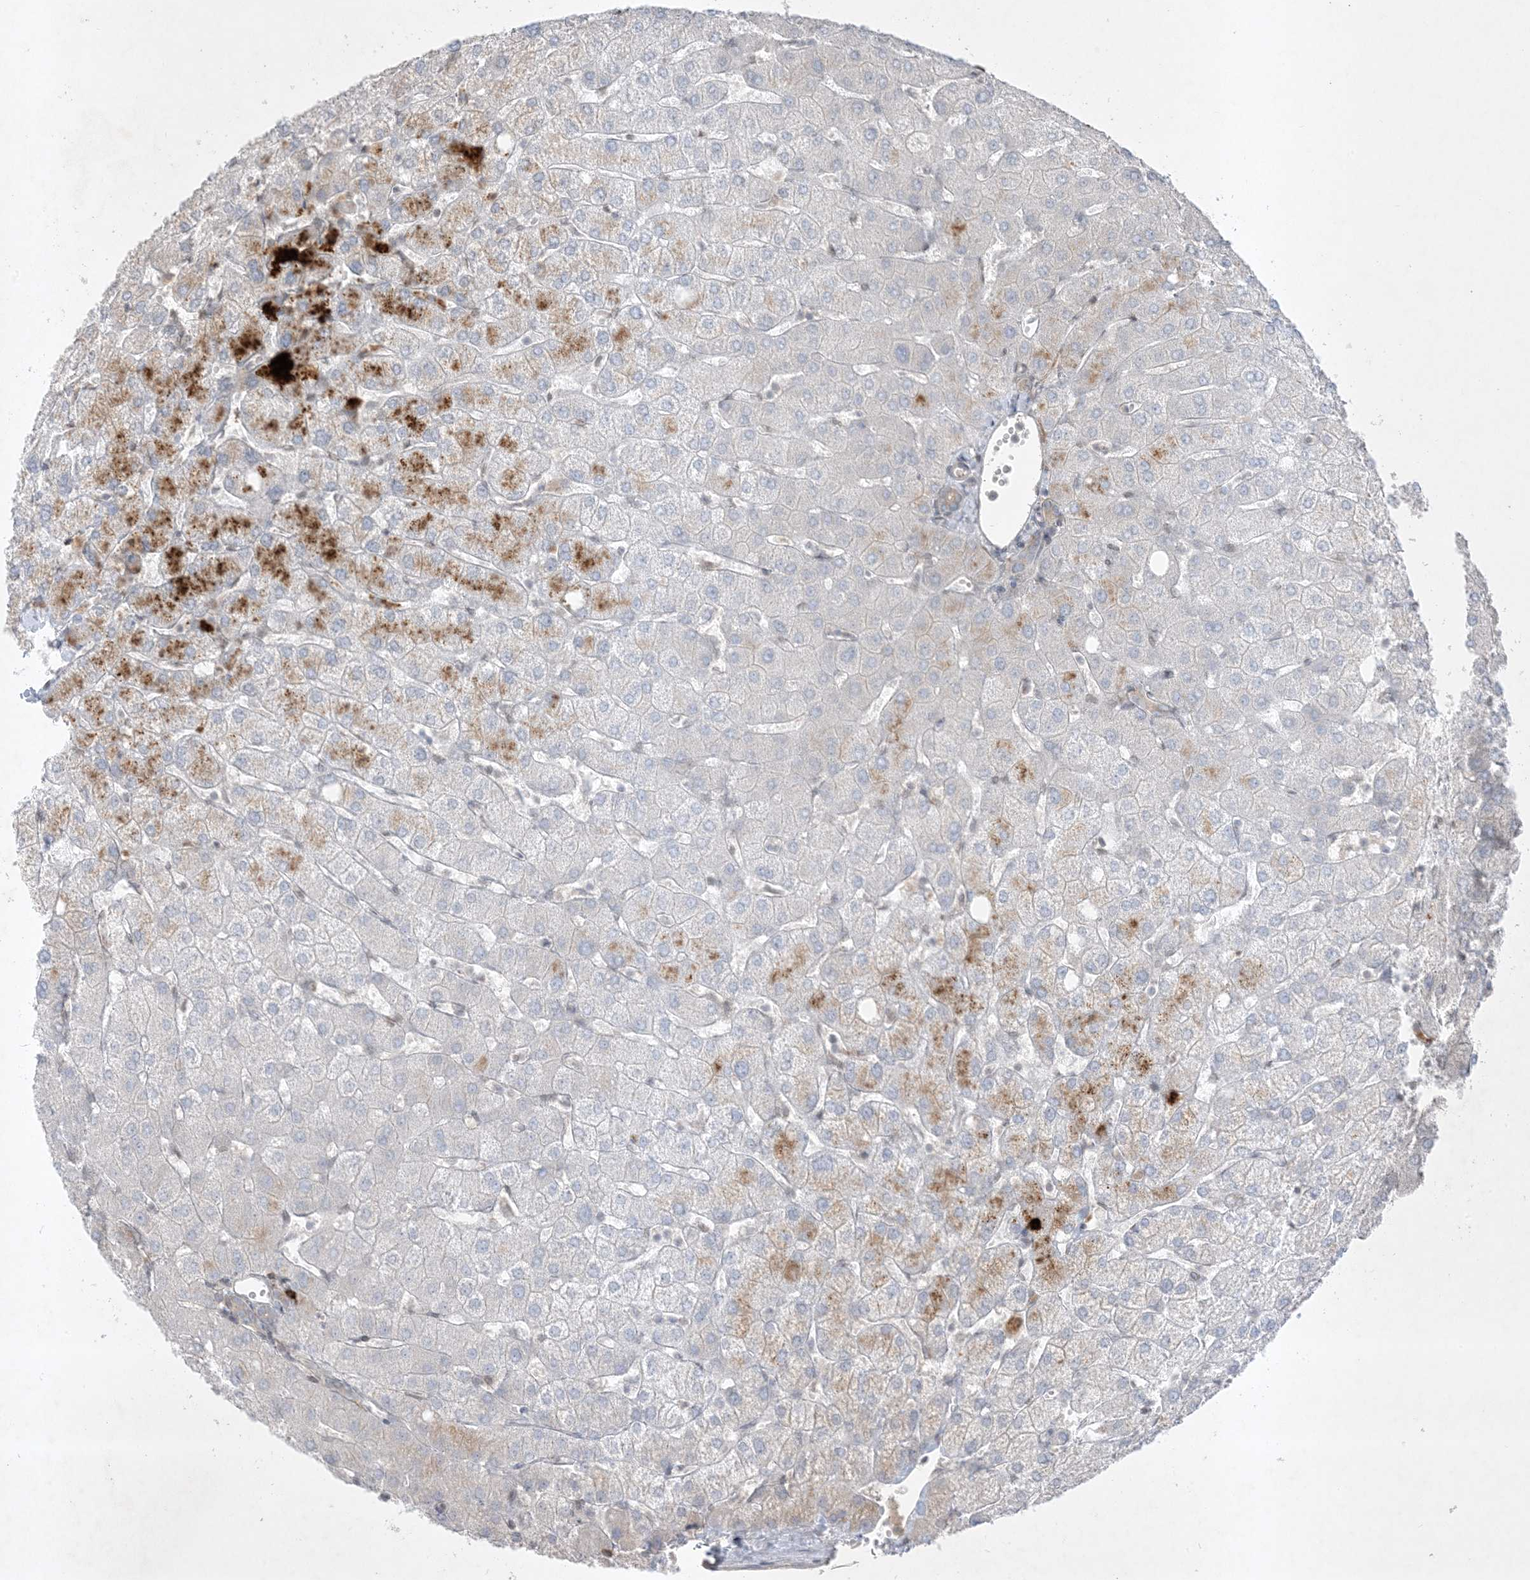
{"staining": {"intensity": "weak", "quantity": "<25%", "location": "cytoplasmic/membranous"}, "tissue": "liver", "cell_type": "Cholangiocytes", "image_type": "normal", "snomed": [{"axis": "morphology", "description": "Normal tissue, NOS"}, {"axis": "topography", "description": "Liver"}], "caption": "High power microscopy histopathology image of an immunohistochemistry (IHC) image of unremarkable liver, revealing no significant positivity in cholangiocytes.", "gene": "FNDC1", "patient": {"sex": "female", "age": 54}}